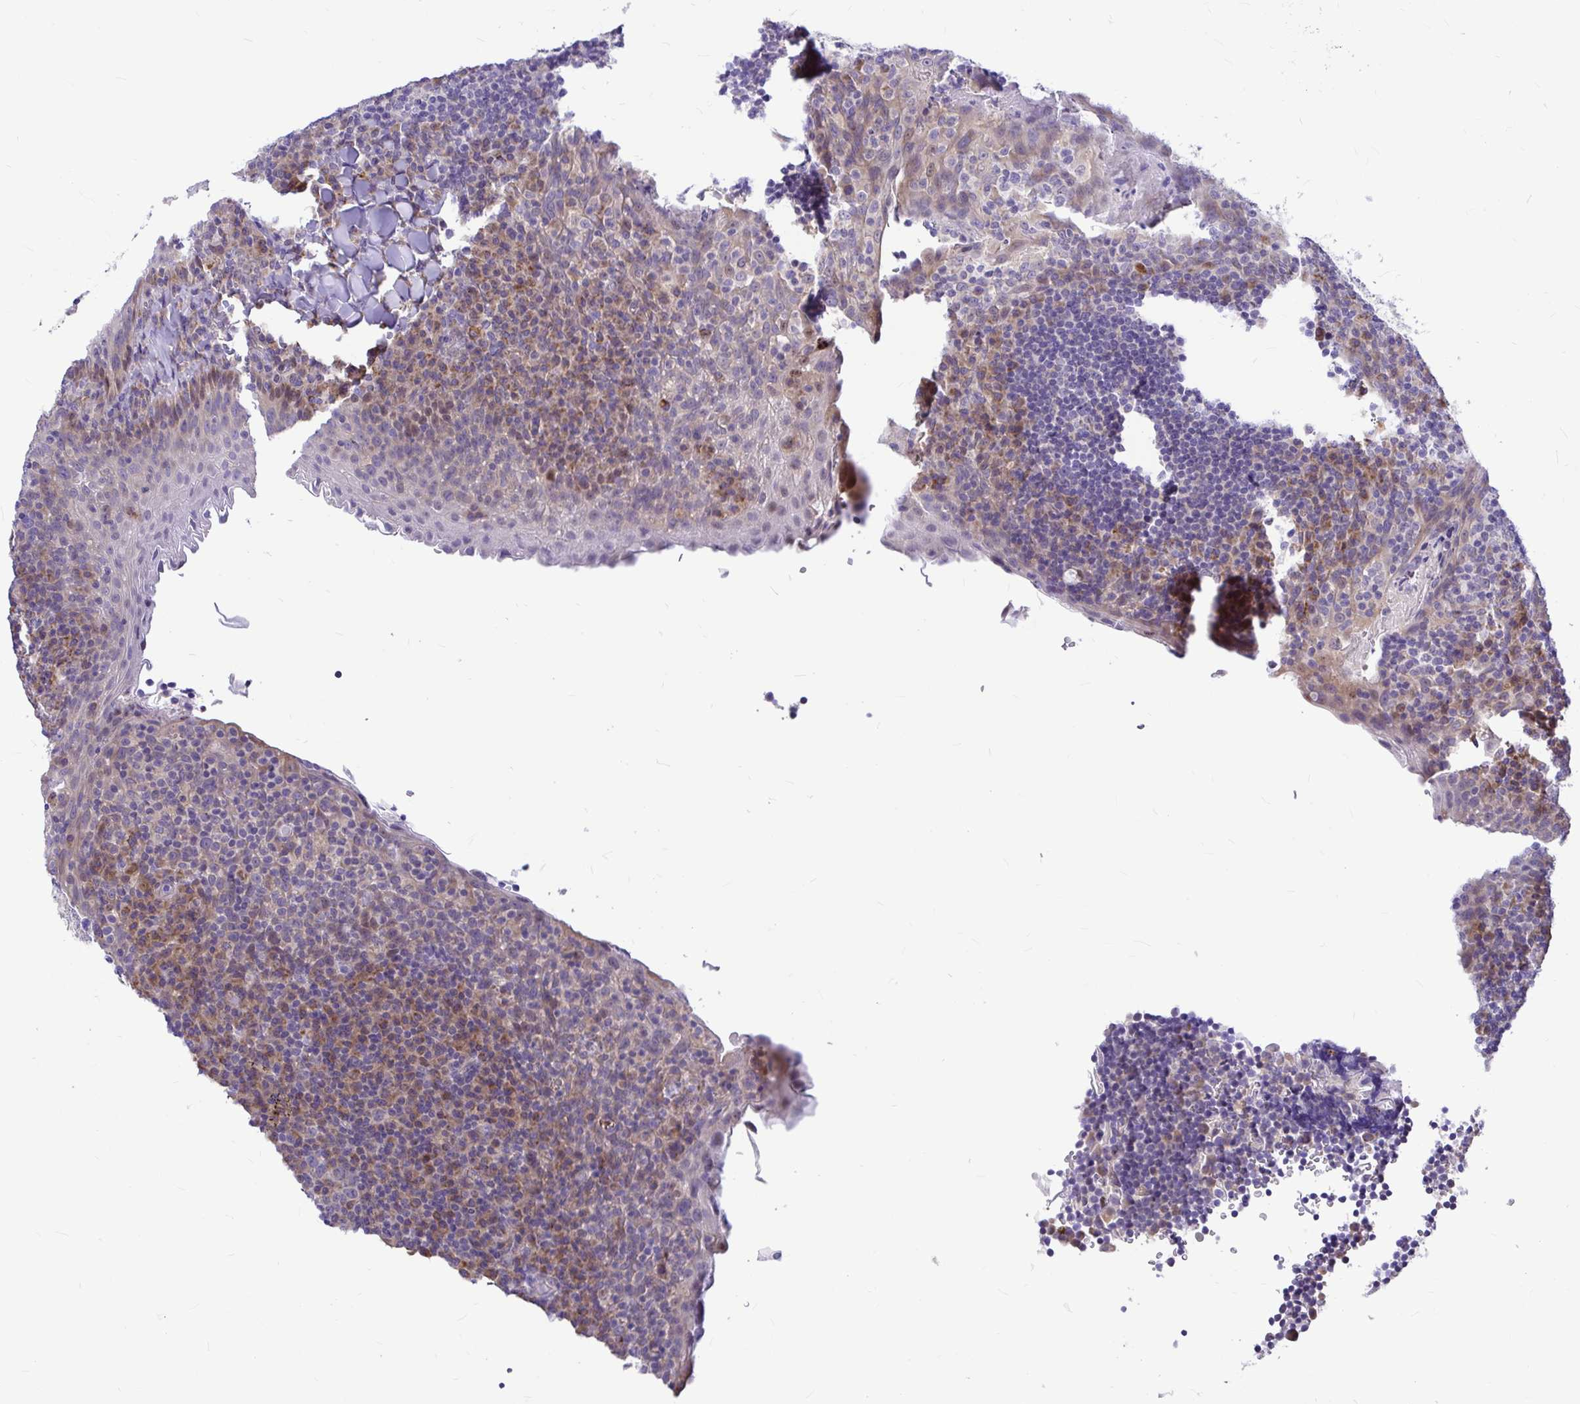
{"staining": {"intensity": "negative", "quantity": "none", "location": "none"}, "tissue": "tonsil", "cell_type": "Germinal center cells", "image_type": "normal", "snomed": [{"axis": "morphology", "description": "Normal tissue, NOS"}, {"axis": "topography", "description": "Tonsil"}], "caption": "Germinal center cells are negative for protein expression in normal human tonsil. (Immunohistochemistry (ihc), brightfield microscopy, high magnification).", "gene": "GABBR2", "patient": {"sex": "male", "age": 17}}